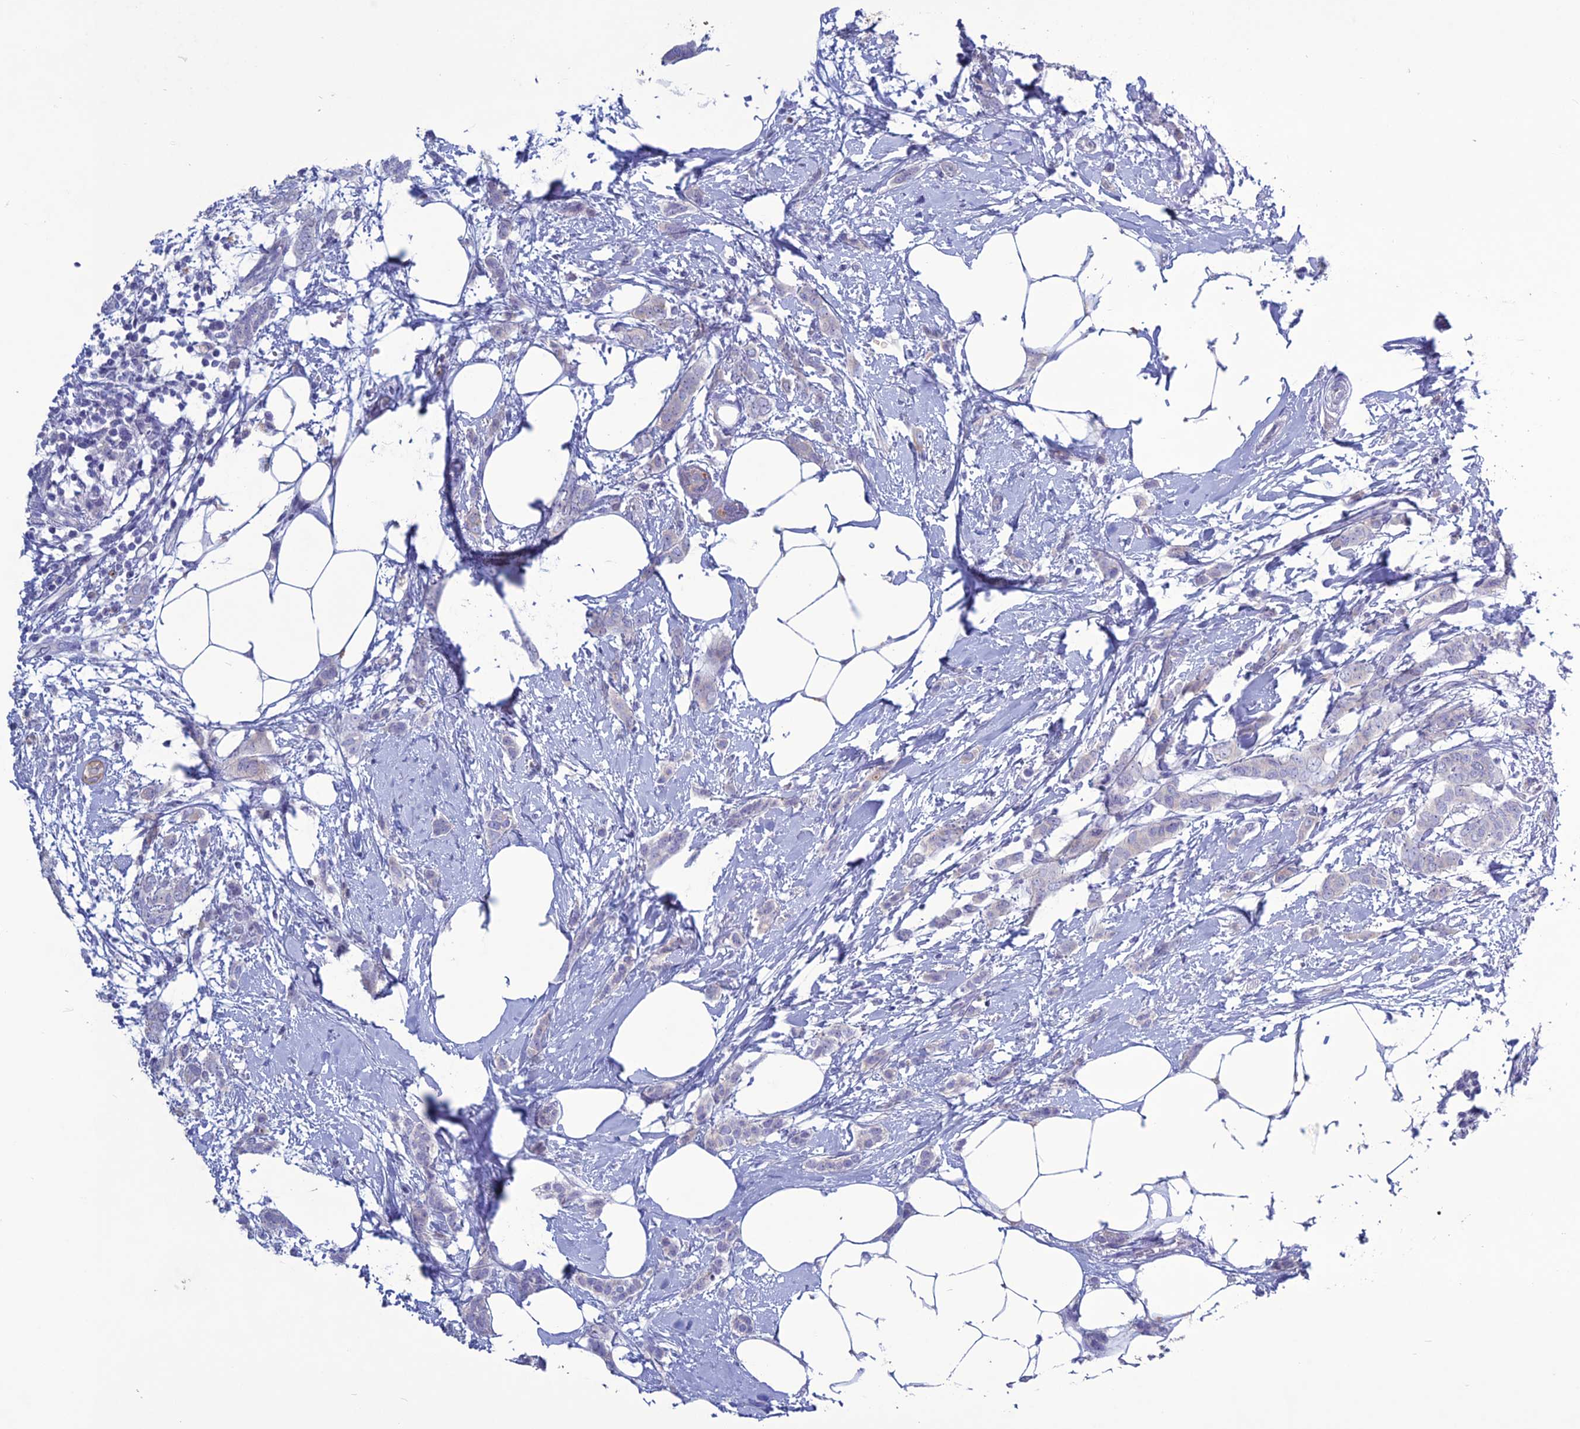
{"staining": {"intensity": "negative", "quantity": "none", "location": "none"}, "tissue": "breast cancer", "cell_type": "Tumor cells", "image_type": "cancer", "snomed": [{"axis": "morphology", "description": "Duct carcinoma"}, {"axis": "topography", "description": "Breast"}], "caption": "IHC image of human breast cancer (intraductal carcinoma) stained for a protein (brown), which demonstrates no positivity in tumor cells.", "gene": "CLEC2L", "patient": {"sex": "female", "age": 72}}